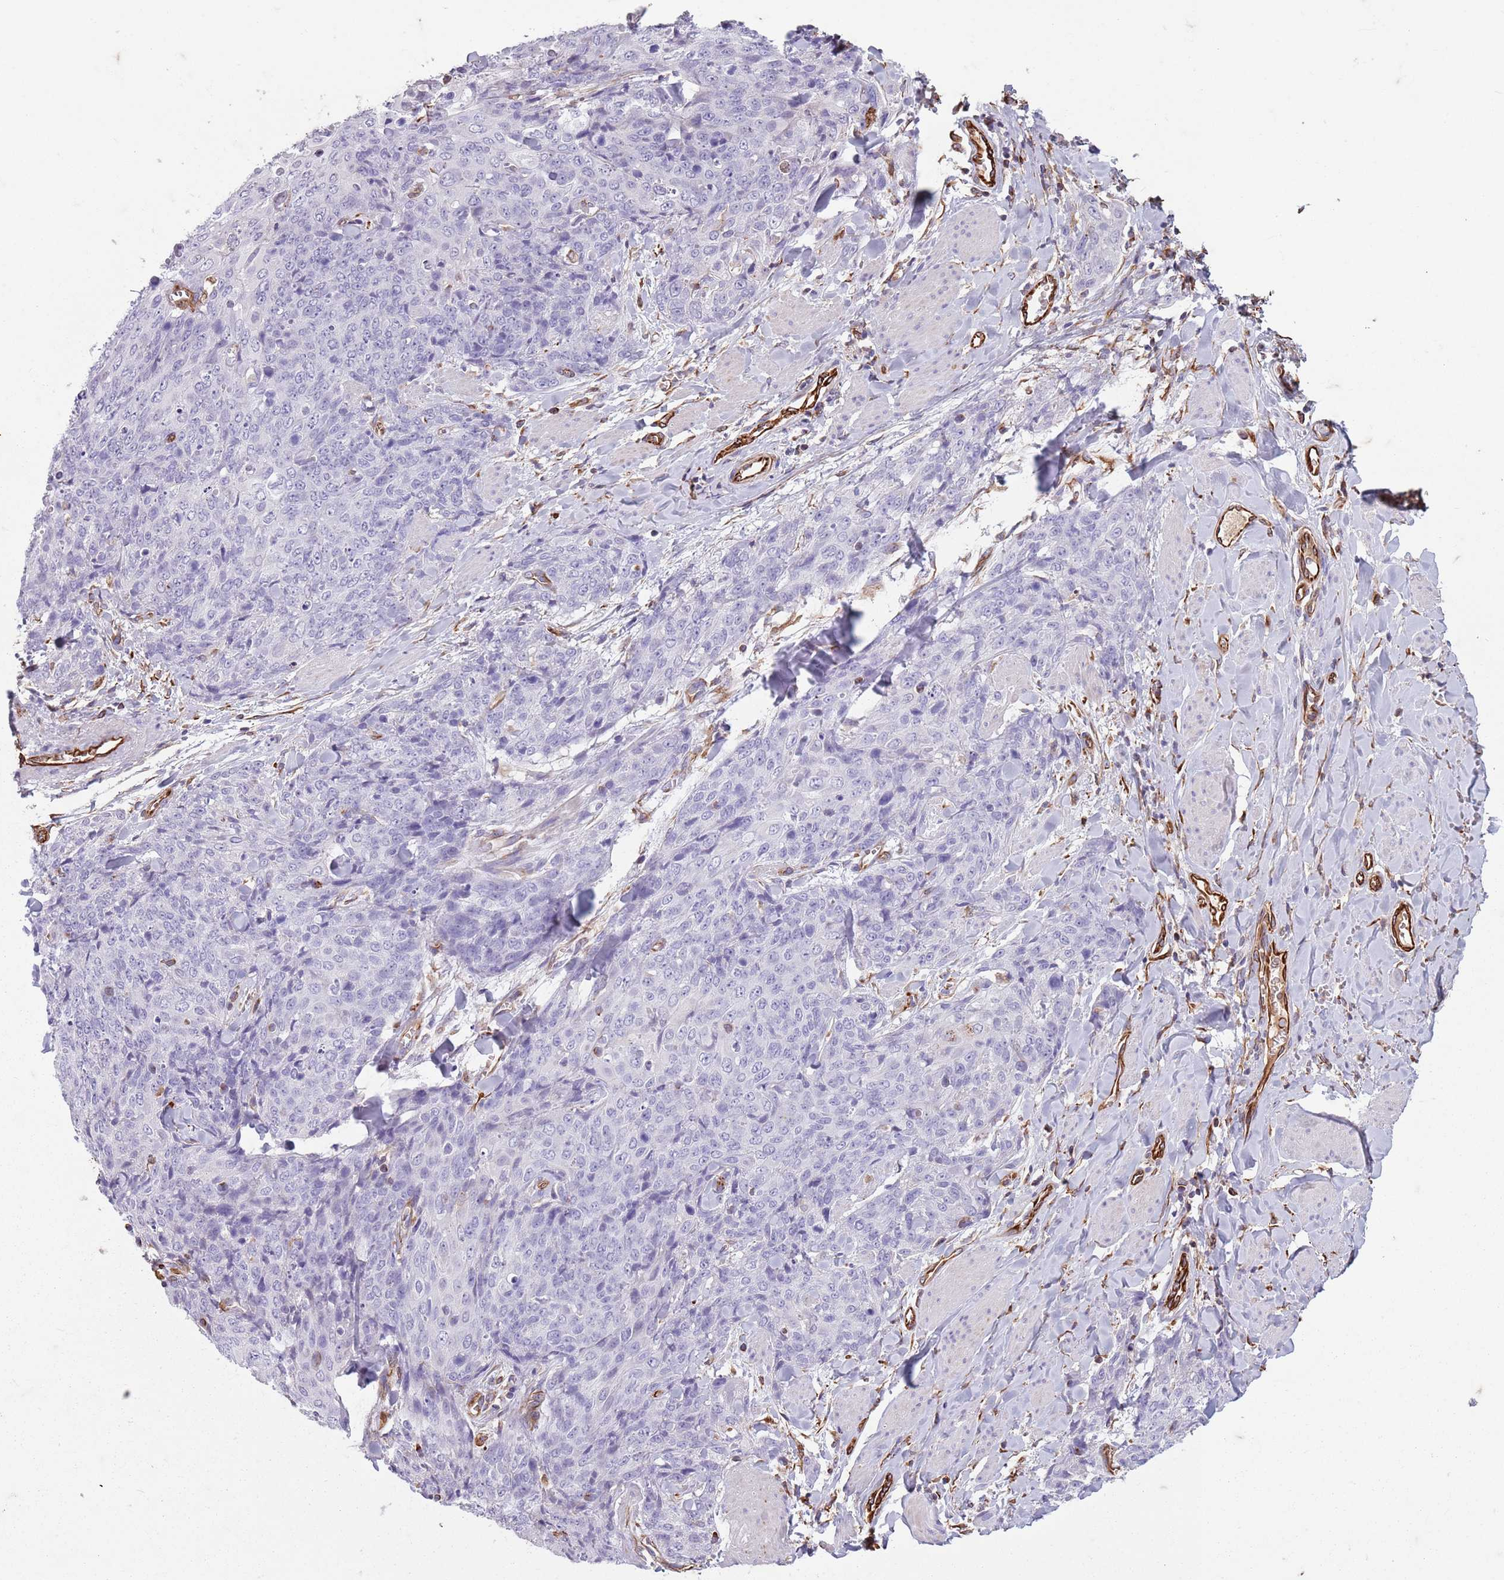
{"staining": {"intensity": "negative", "quantity": "none", "location": "none"}, "tissue": "skin cancer", "cell_type": "Tumor cells", "image_type": "cancer", "snomed": [{"axis": "morphology", "description": "Squamous cell carcinoma, NOS"}, {"axis": "topography", "description": "Skin"}, {"axis": "topography", "description": "Vulva"}], "caption": "High power microscopy image of an IHC micrograph of skin squamous cell carcinoma, revealing no significant expression in tumor cells.", "gene": "TAS2R38", "patient": {"sex": "female", "age": 85}}